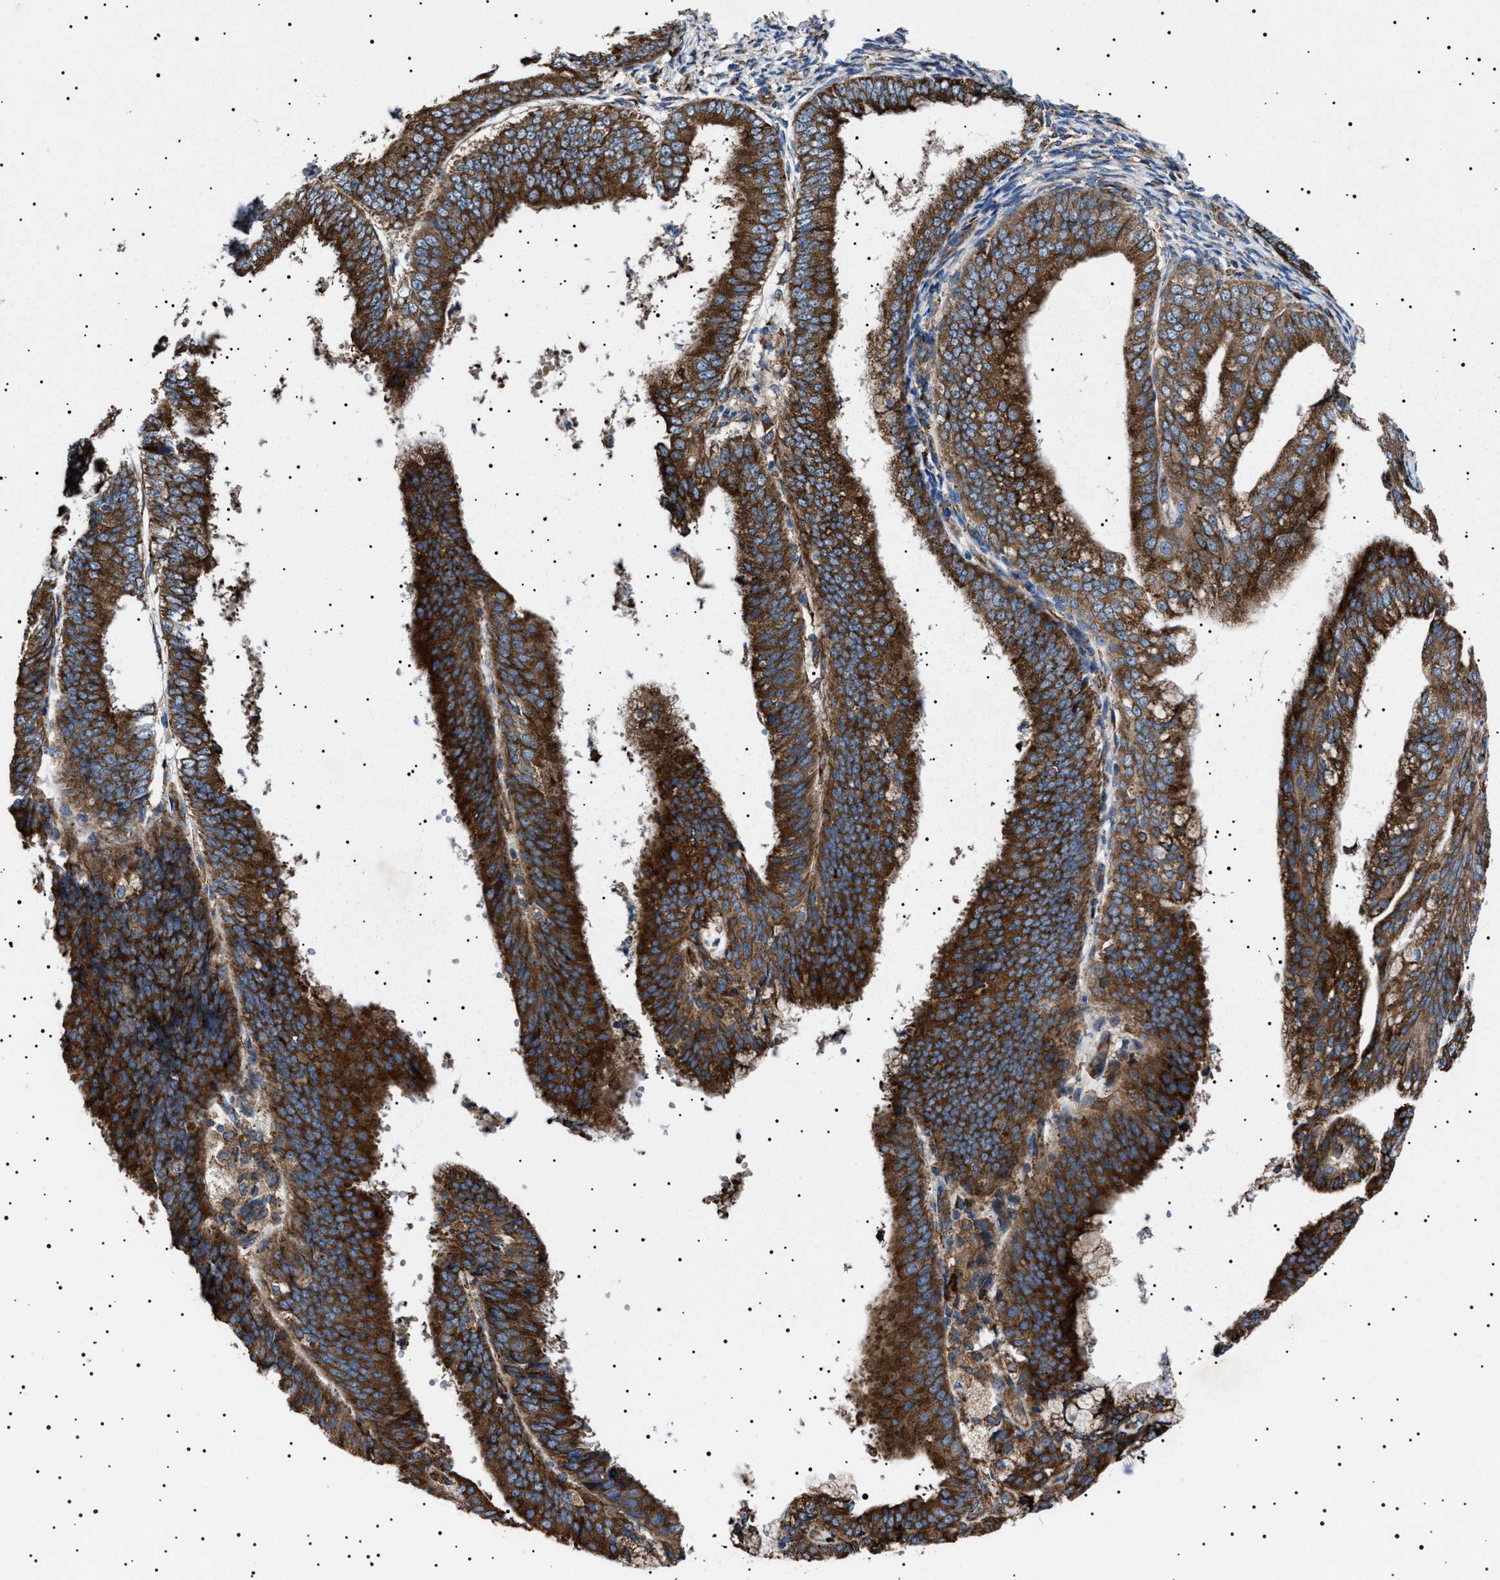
{"staining": {"intensity": "strong", "quantity": ">75%", "location": "cytoplasmic/membranous"}, "tissue": "endometrial cancer", "cell_type": "Tumor cells", "image_type": "cancer", "snomed": [{"axis": "morphology", "description": "Adenocarcinoma, NOS"}, {"axis": "topography", "description": "Endometrium"}], "caption": "Endometrial cancer stained for a protein displays strong cytoplasmic/membranous positivity in tumor cells.", "gene": "TOP1MT", "patient": {"sex": "female", "age": 63}}